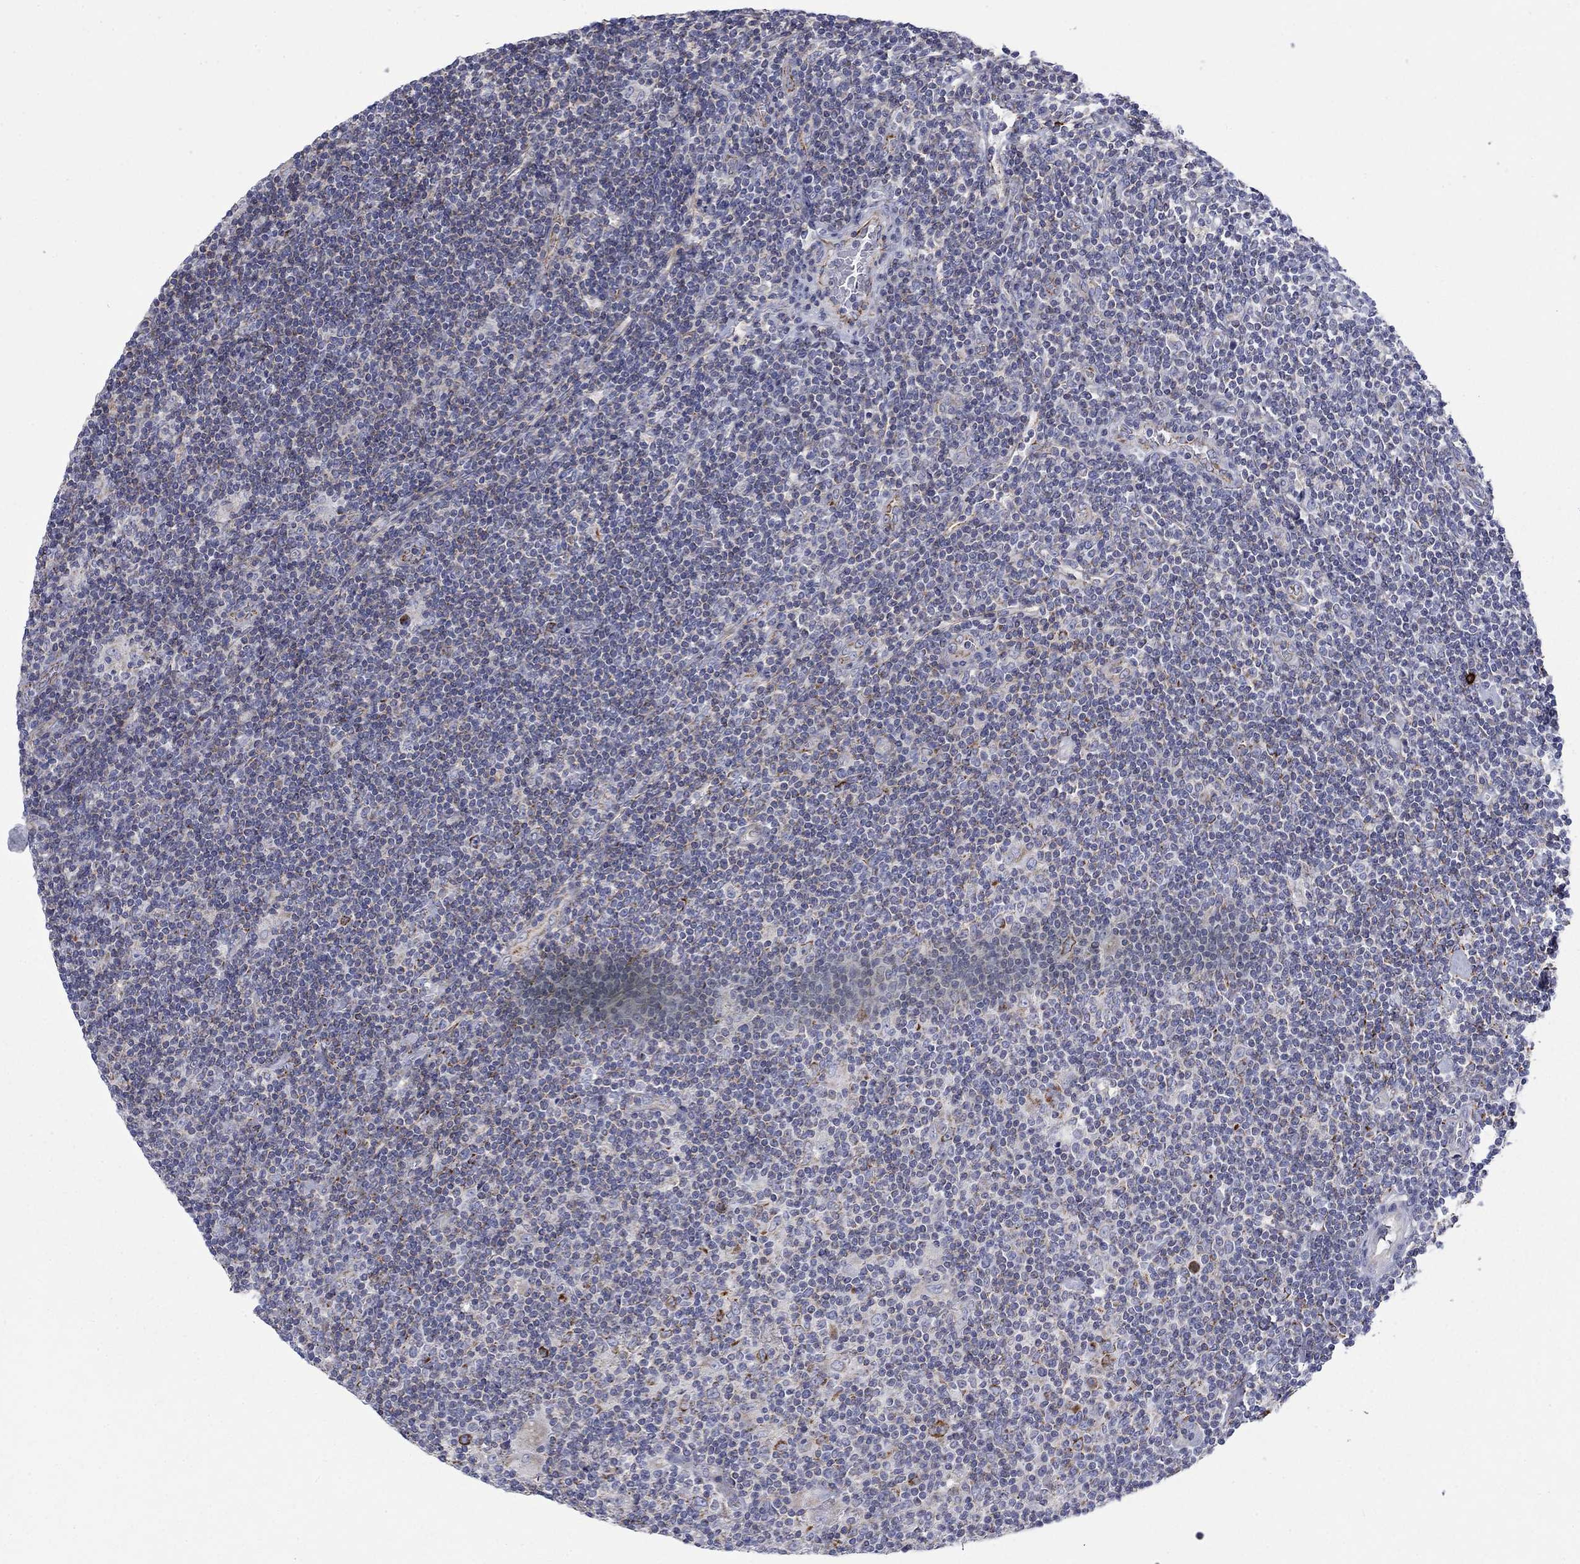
{"staining": {"intensity": "negative", "quantity": "none", "location": "none"}, "tissue": "lymphoma", "cell_type": "Tumor cells", "image_type": "cancer", "snomed": [{"axis": "morphology", "description": "Hodgkin's disease, NOS"}, {"axis": "topography", "description": "Lymph node"}], "caption": "Immunohistochemistry (IHC) histopathology image of neoplastic tissue: human lymphoma stained with DAB (3,3'-diaminobenzidine) displays no significant protein expression in tumor cells.", "gene": "CISD1", "patient": {"sex": "male", "age": 40}}